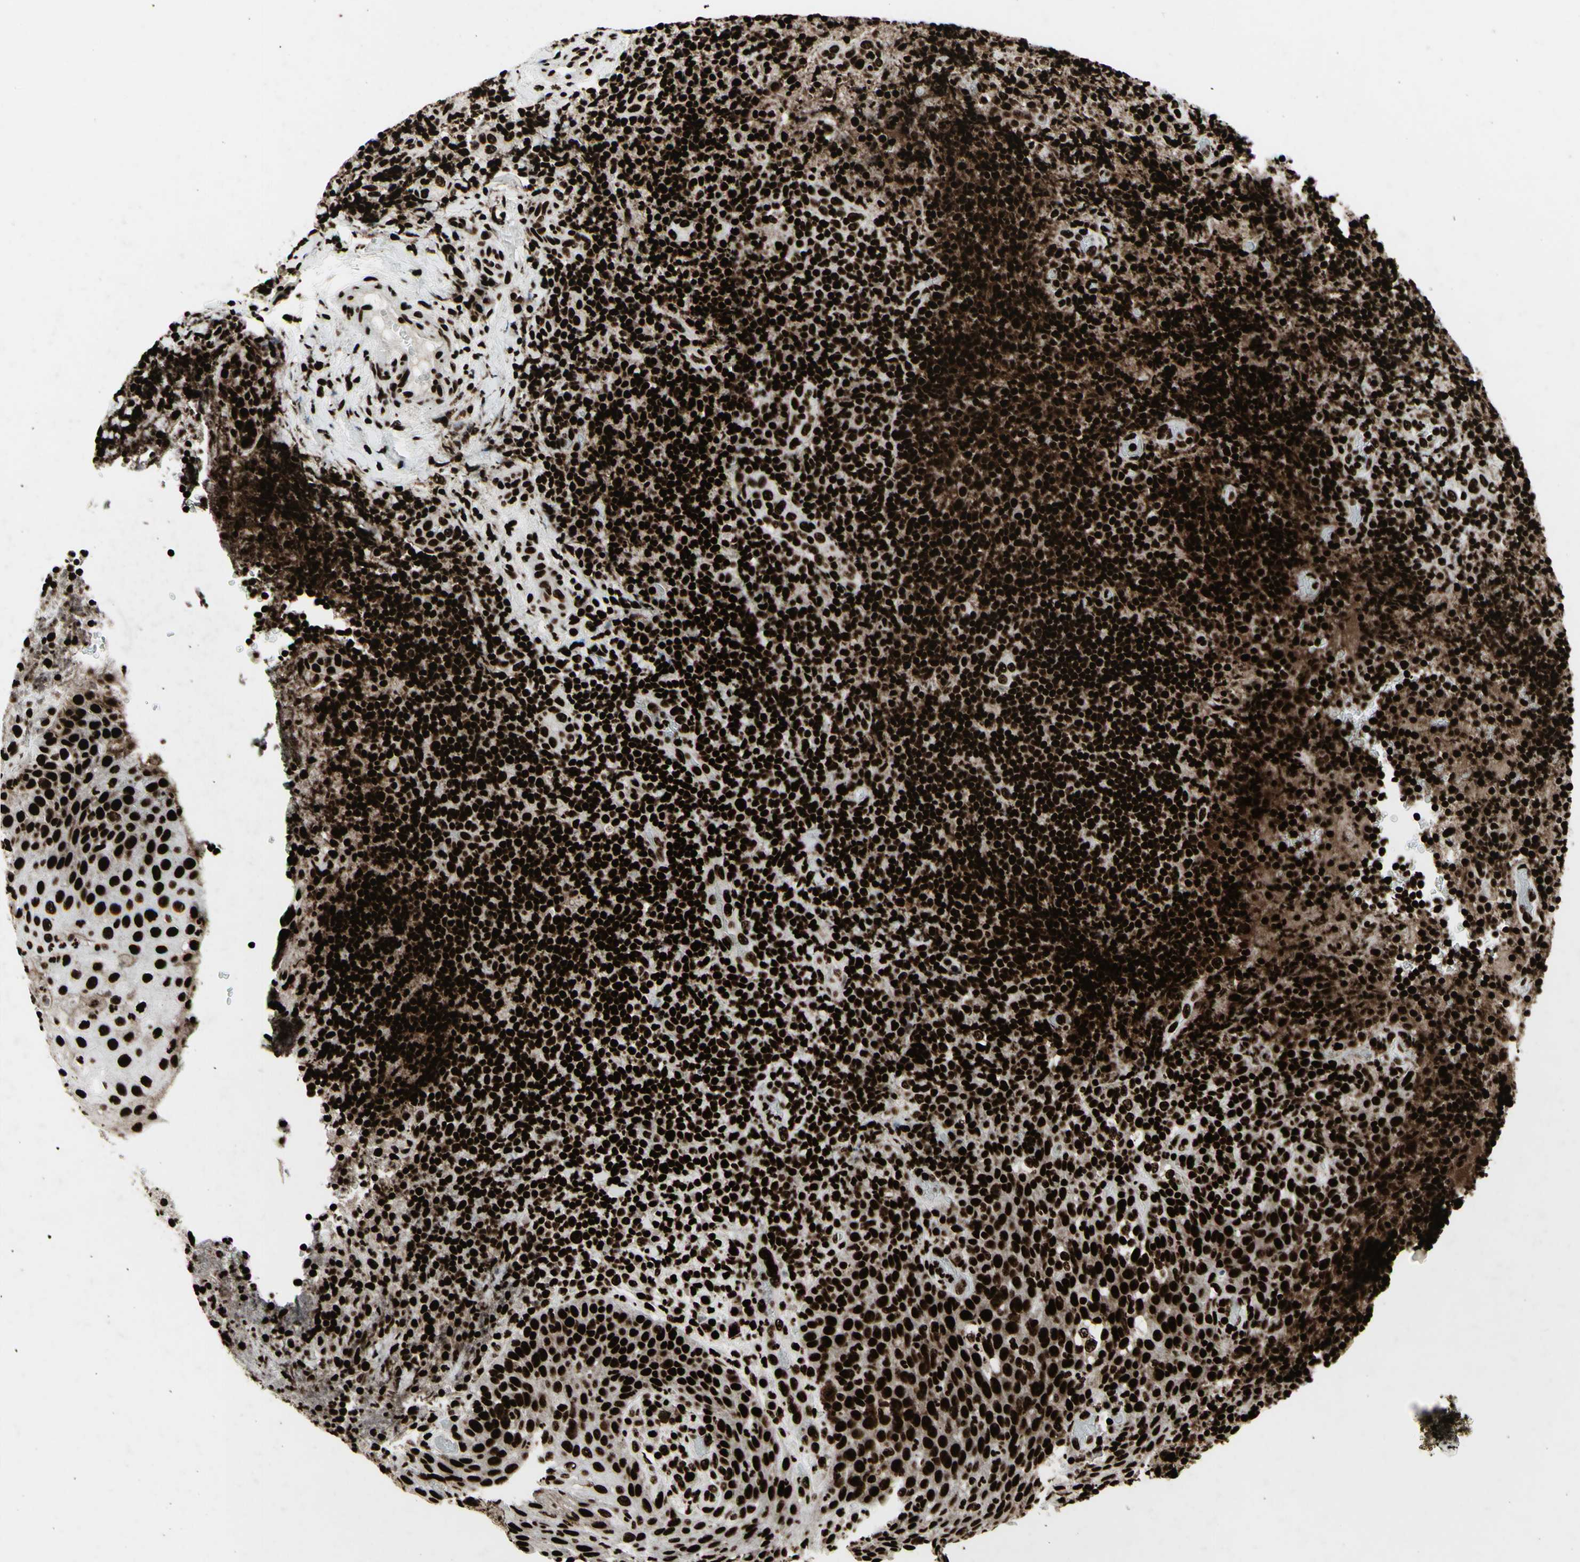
{"staining": {"intensity": "strong", "quantity": ">75%", "location": "nuclear"}, "tissue": "lymphoma", "cell_type": "Tumor cells", "image_type": "cancer", "snomed": [{"axis": "morphology", "description": "Malignant lymphoma, non-Hodgkin's type, High grade"}, {"axis": "topography", "description": "Tonsil"}], "caption": "Tumor cells demonstrate high levels of strong nuclear expression in about >75% of cells in lymphoma. (IHC, brightfield microscopy, high magnification).", "gene": "U2AF2", "patient": {"sex": "female", "age": 36}}